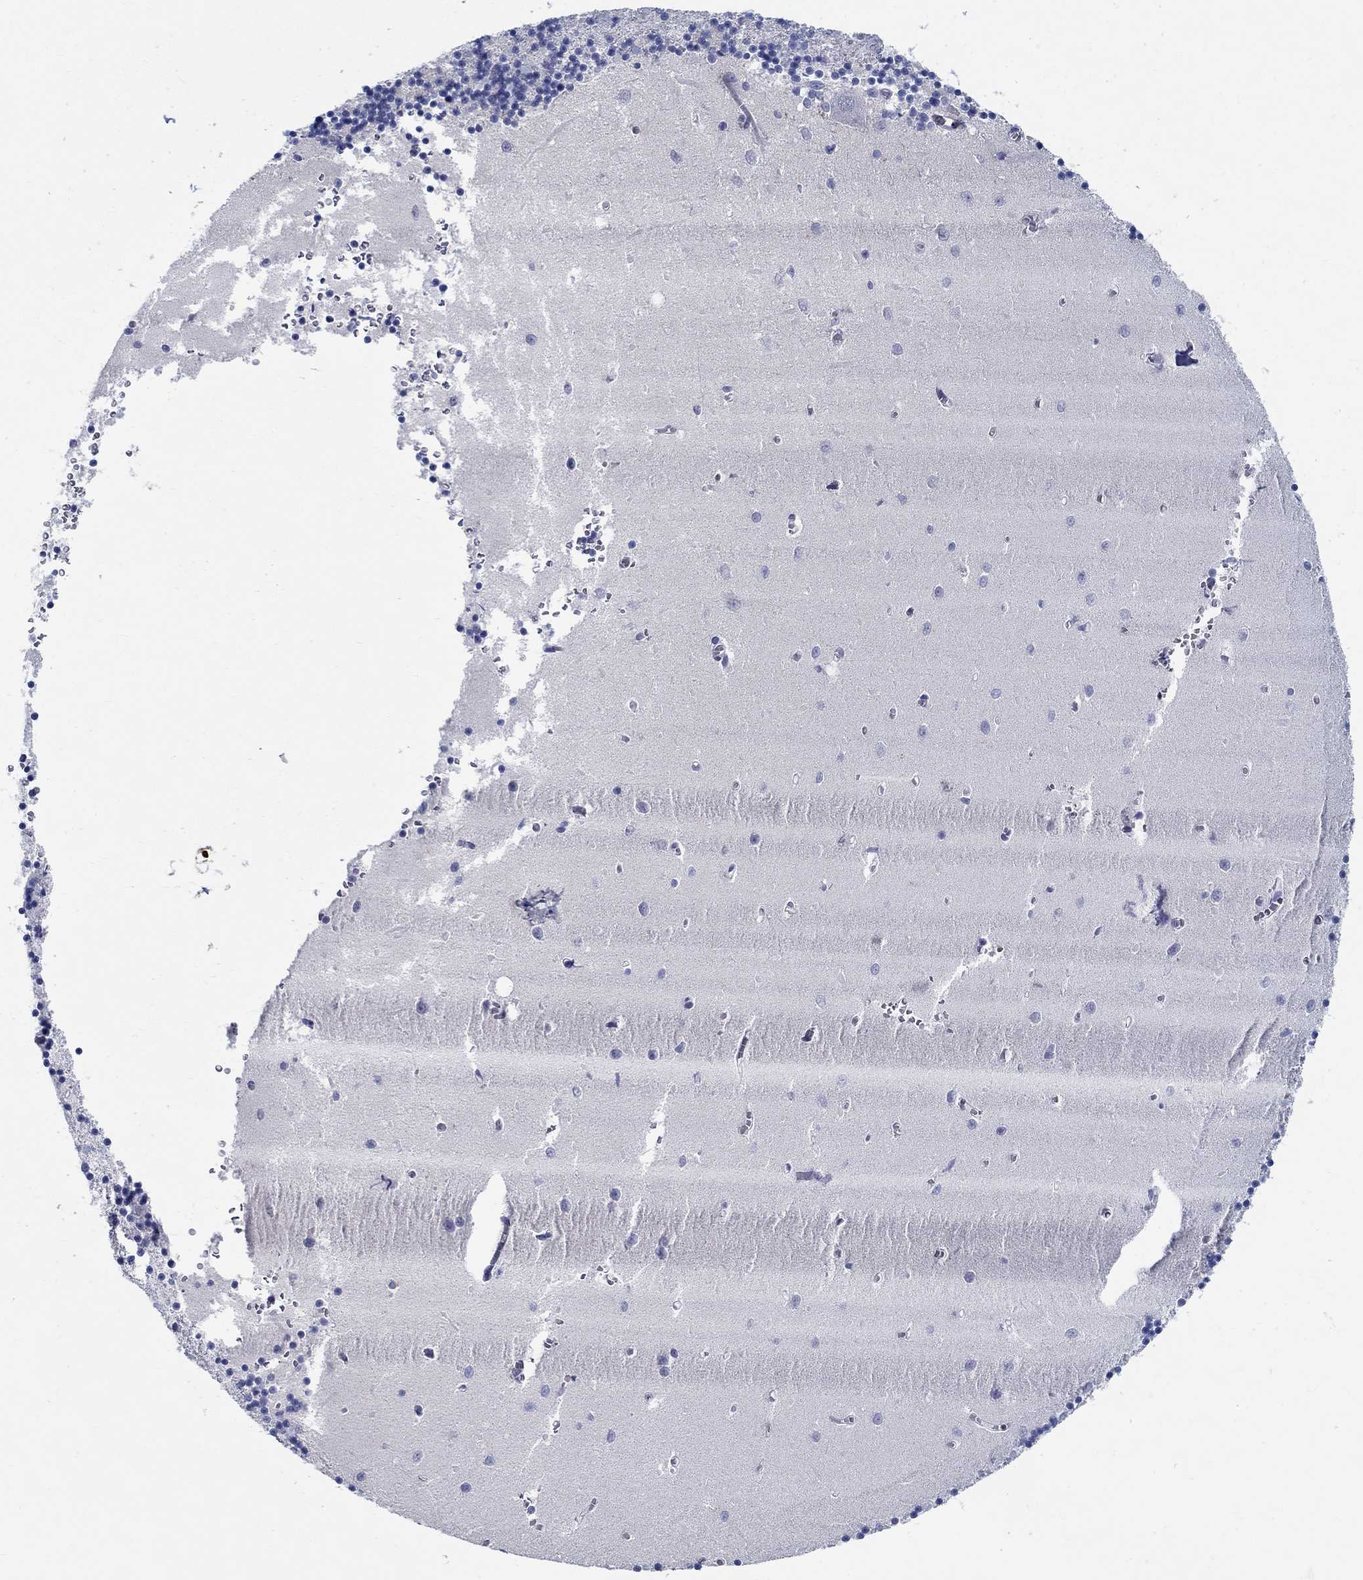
{"staining": {"intensity": "negative", "quantity": "none", "location": "none"}, "tissue": "cerebellum", "cell_type": "Cells in granular layer", "image_type": "normal", "snomed": [{"axis": "morphology", "description": "Normal tissue, NOS"}, {"axis": "topography", "description": "Cerebellum"}], "caption": "Cells in granular layer are negative for protein expression in normal human cerebellum. (DAB (3,3'-diaminobenzidine) immunohistochemistry, high magnification).", "gene": "C16orf46", "patient": {"sex": "female", "age": 64}}